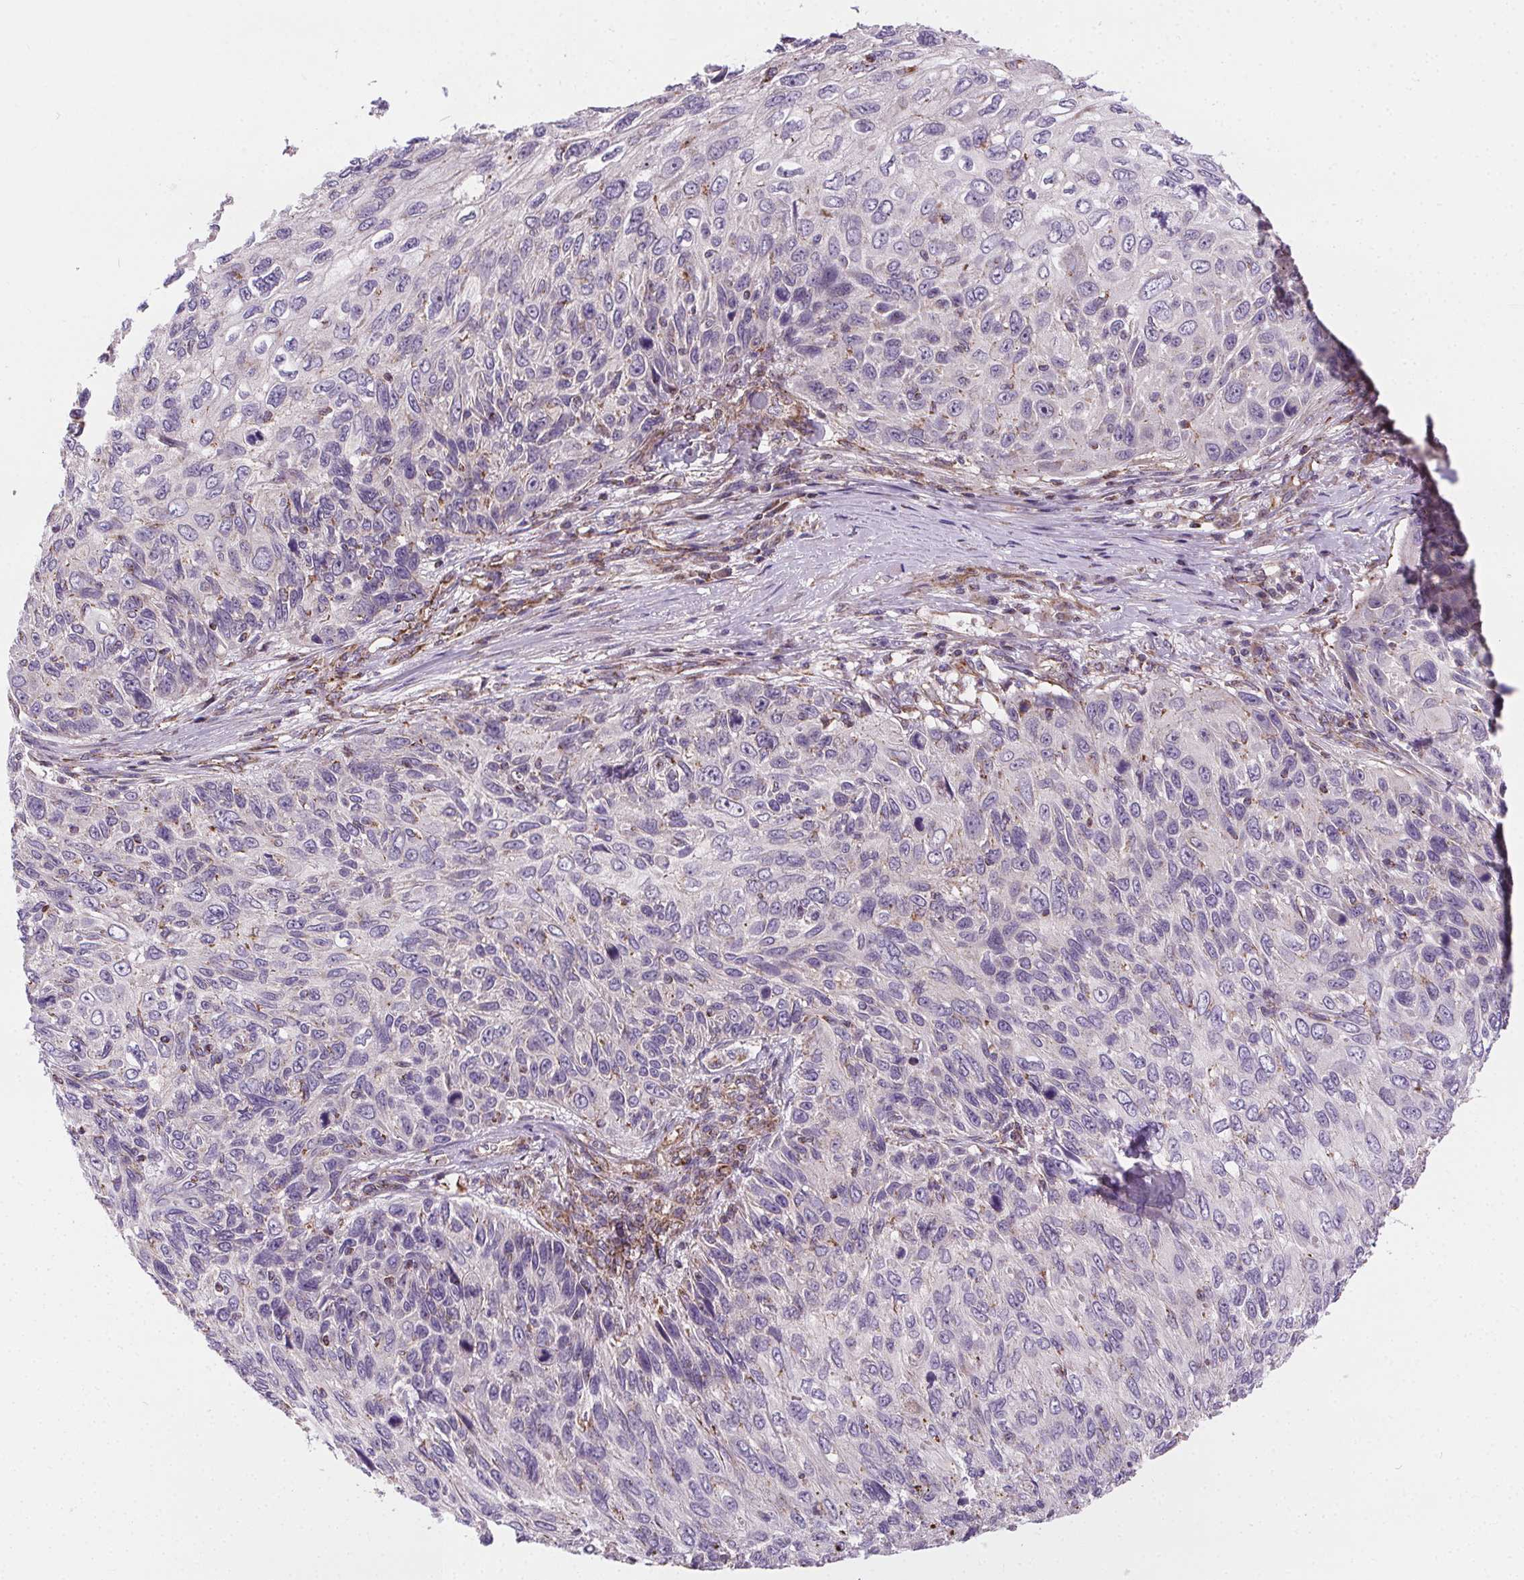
{"staining": {"intensity": "negative", "quantity": "none", "location": "none"}, "tissue": "skin cancer", "cell_type": "Tumor cells", "image_type": "cancer", "snomed": [{"axis": "morphology", "description": "Squamous cell carcinoma, NOS"}, {"axis": "topography", "description": "Skin"}], "caption": "The immunohistochemistry (IHC) image has no significant staining in tumor cells of skin cancer (squamous cell carcinoma) tissue.", "gene": "GOLT1B", "patient": {"sex": "male", "age": 92}}